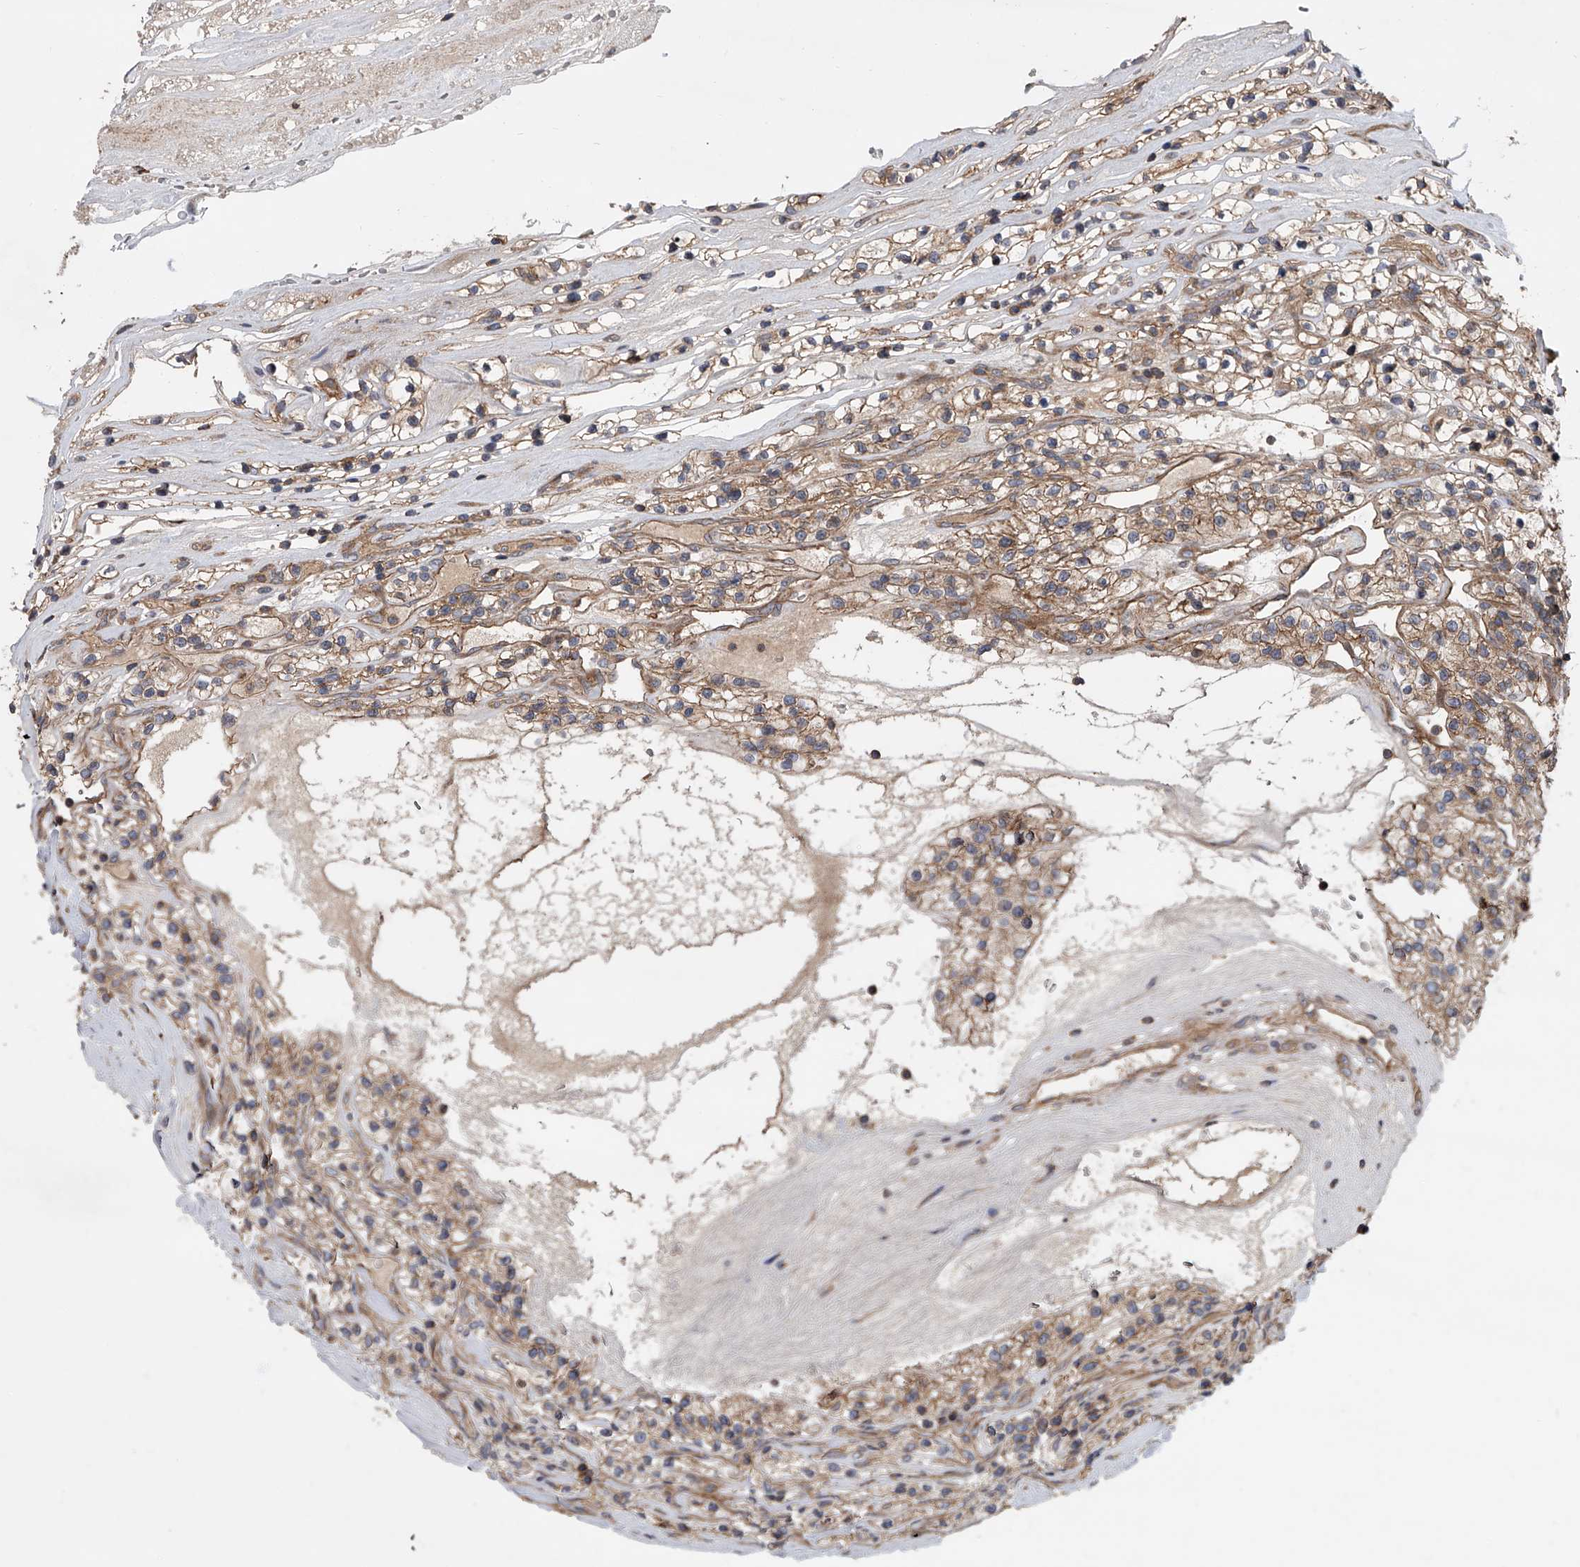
{"staining": {"intensity": "weak", "quantity": ">75%", "location": "cytoplasmic/membranous"}, "tissue": "renal cancer", "cell_type": "Tumor cells", "image_type": "cancer", "snomed": [{"axis": "morphology", "description": "Adenocarcinoma, NOS"}, {"axis": "topography", "description": "Kidney"}], "caption": "A micrograph showing weak cytoplasmic/membranous expression in approximately >75% of tumor cells in renal cancer, as visualized by brown immunohistochemical staining.", "gene": "USP47", "patient": {"sex": "female", "age": 57}}